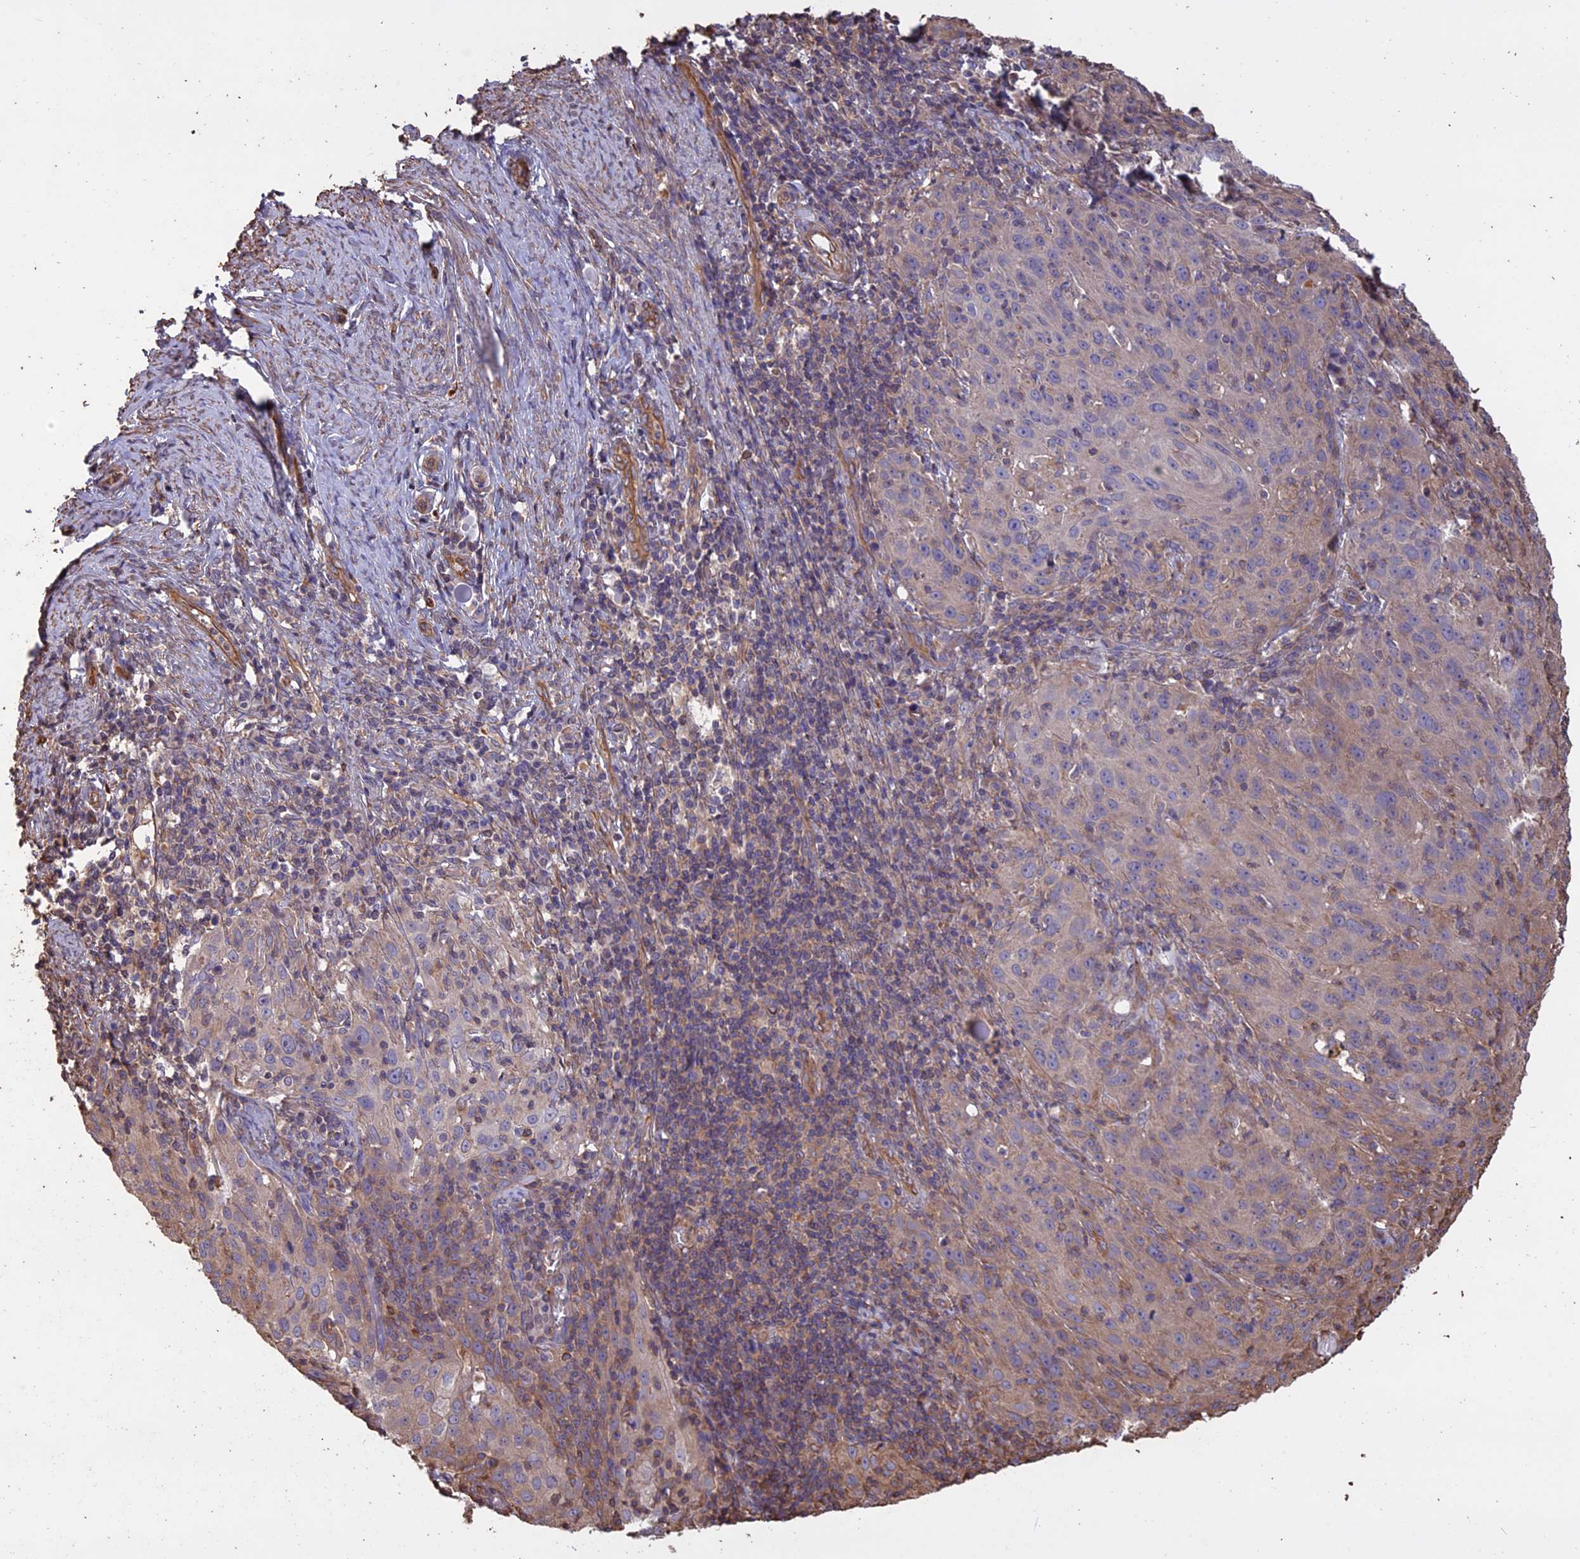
{"staining": {"intensity": "weak", "quantity": "25%-75%", "location": "cytoplasmic/membranous"}, "tissue": "cervical cancer", "cell_type": "Tumor cells", "image_type": "cancer", "snomed": [{"axis": "morphology", "description": "Squamous cell carcinoma, NOS"}, {"axis": "topography", "description": "Cervix"}], "caption": "Weak cytoplasmic/membranous staining is identified in about 25%-75% of tumor cells in squamous cell carcinoma (cervical).", "gene": "CCDC148", "patient": {"sex": "female", "age": 50}}